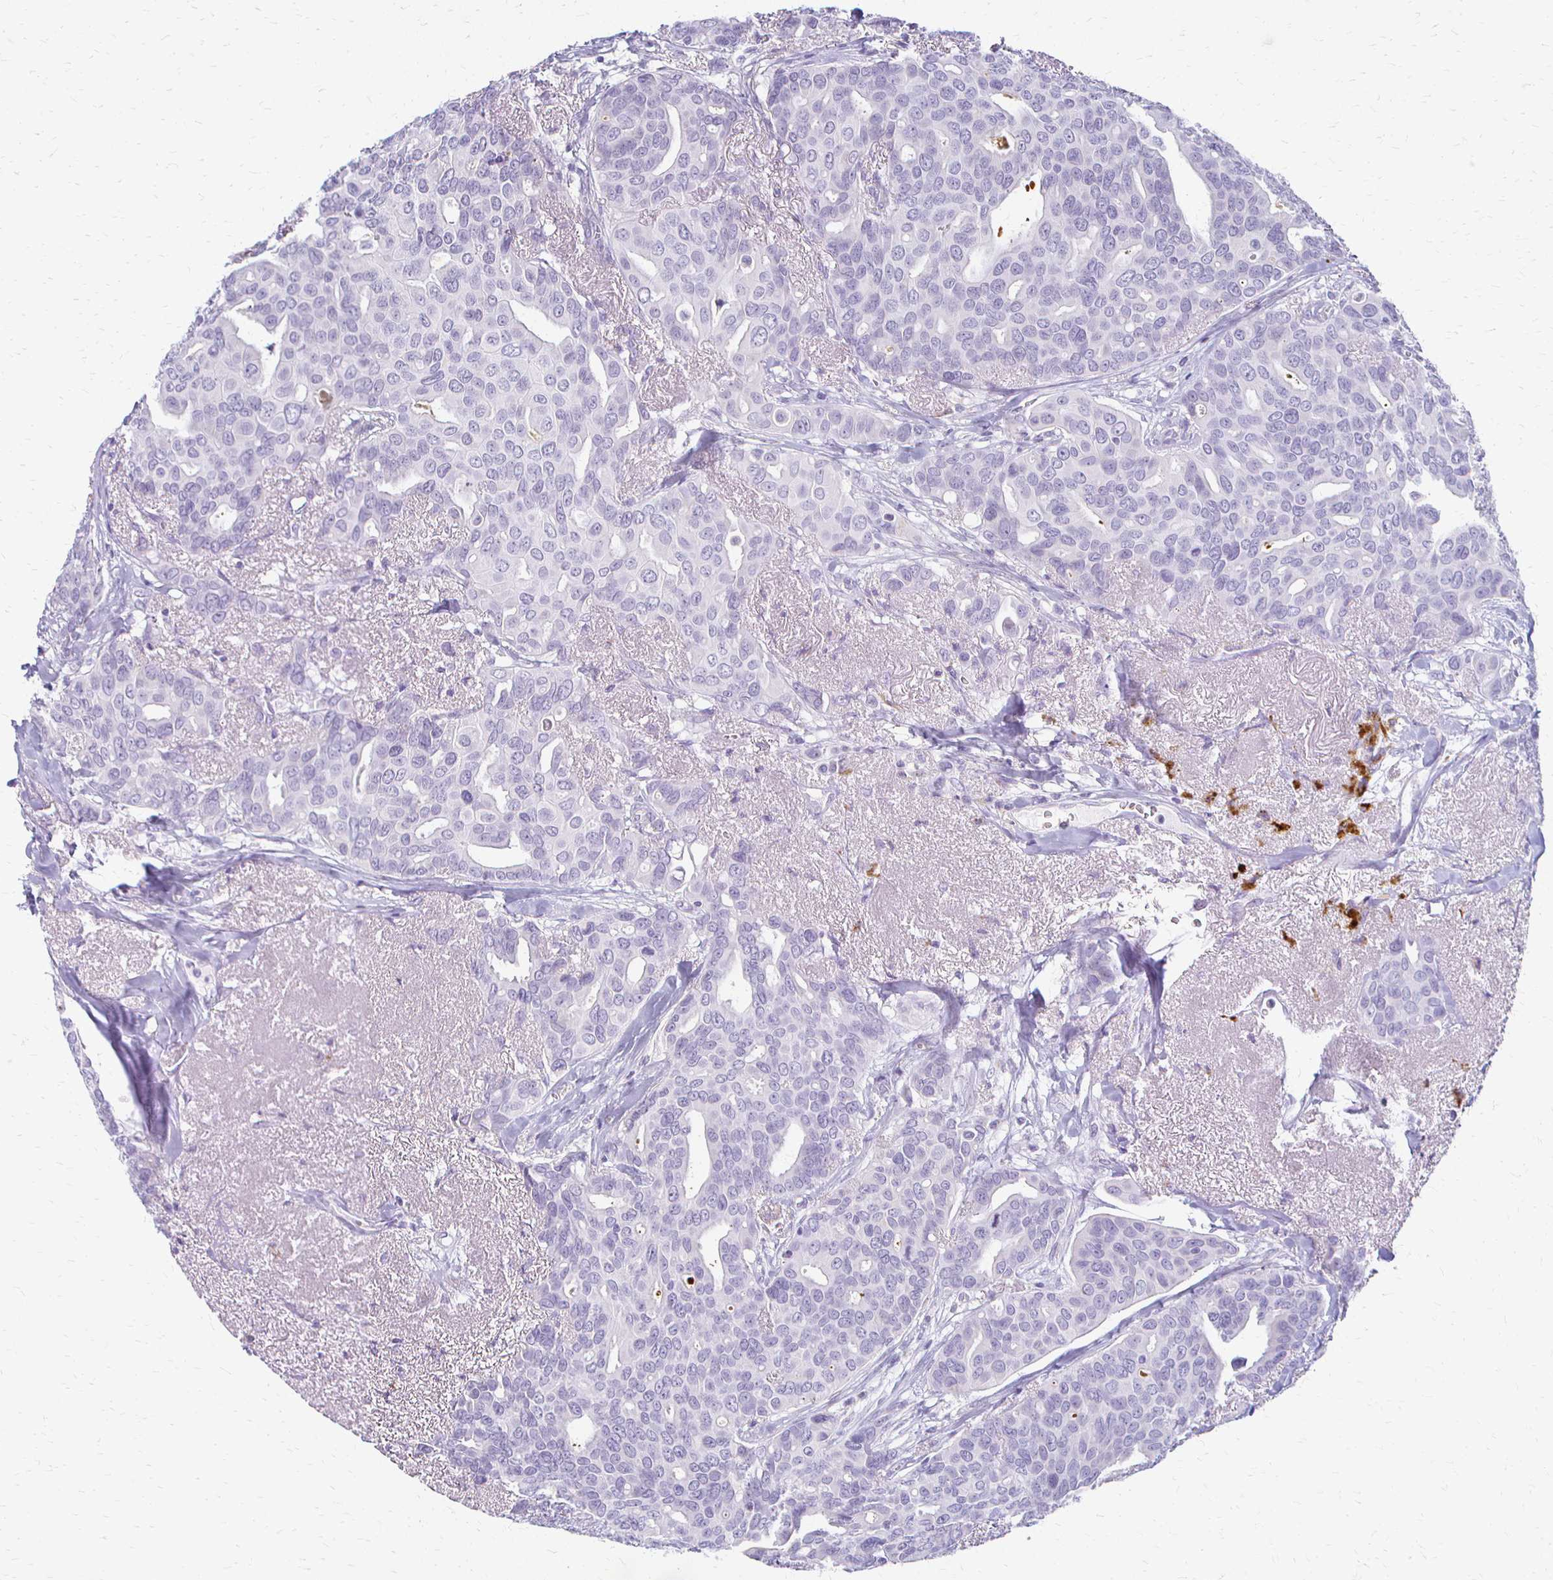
{"staining": {"intensity": "negative", "quantity": "none", "location": "none"}, "tissue": "breast cancer", "cell_type": "Tumor cells", "image_type": "cancer", "snomed": [{"axis": "morphology", "description": "Duct carcinoma"}, {"axis": "topography", "description": "Breast"}], "caption": "Immunohistochemical staining of breast invasive ductal carcinoma reveals no significant staining in tumor cells. Brightfield microscopy of immunohistochemistry (IHC) stained with DAB (brown) and hematoxylin (blue), captured at high magnification.", "gene": "ACP5", "patient": {"sex": "female", "age": 54}}